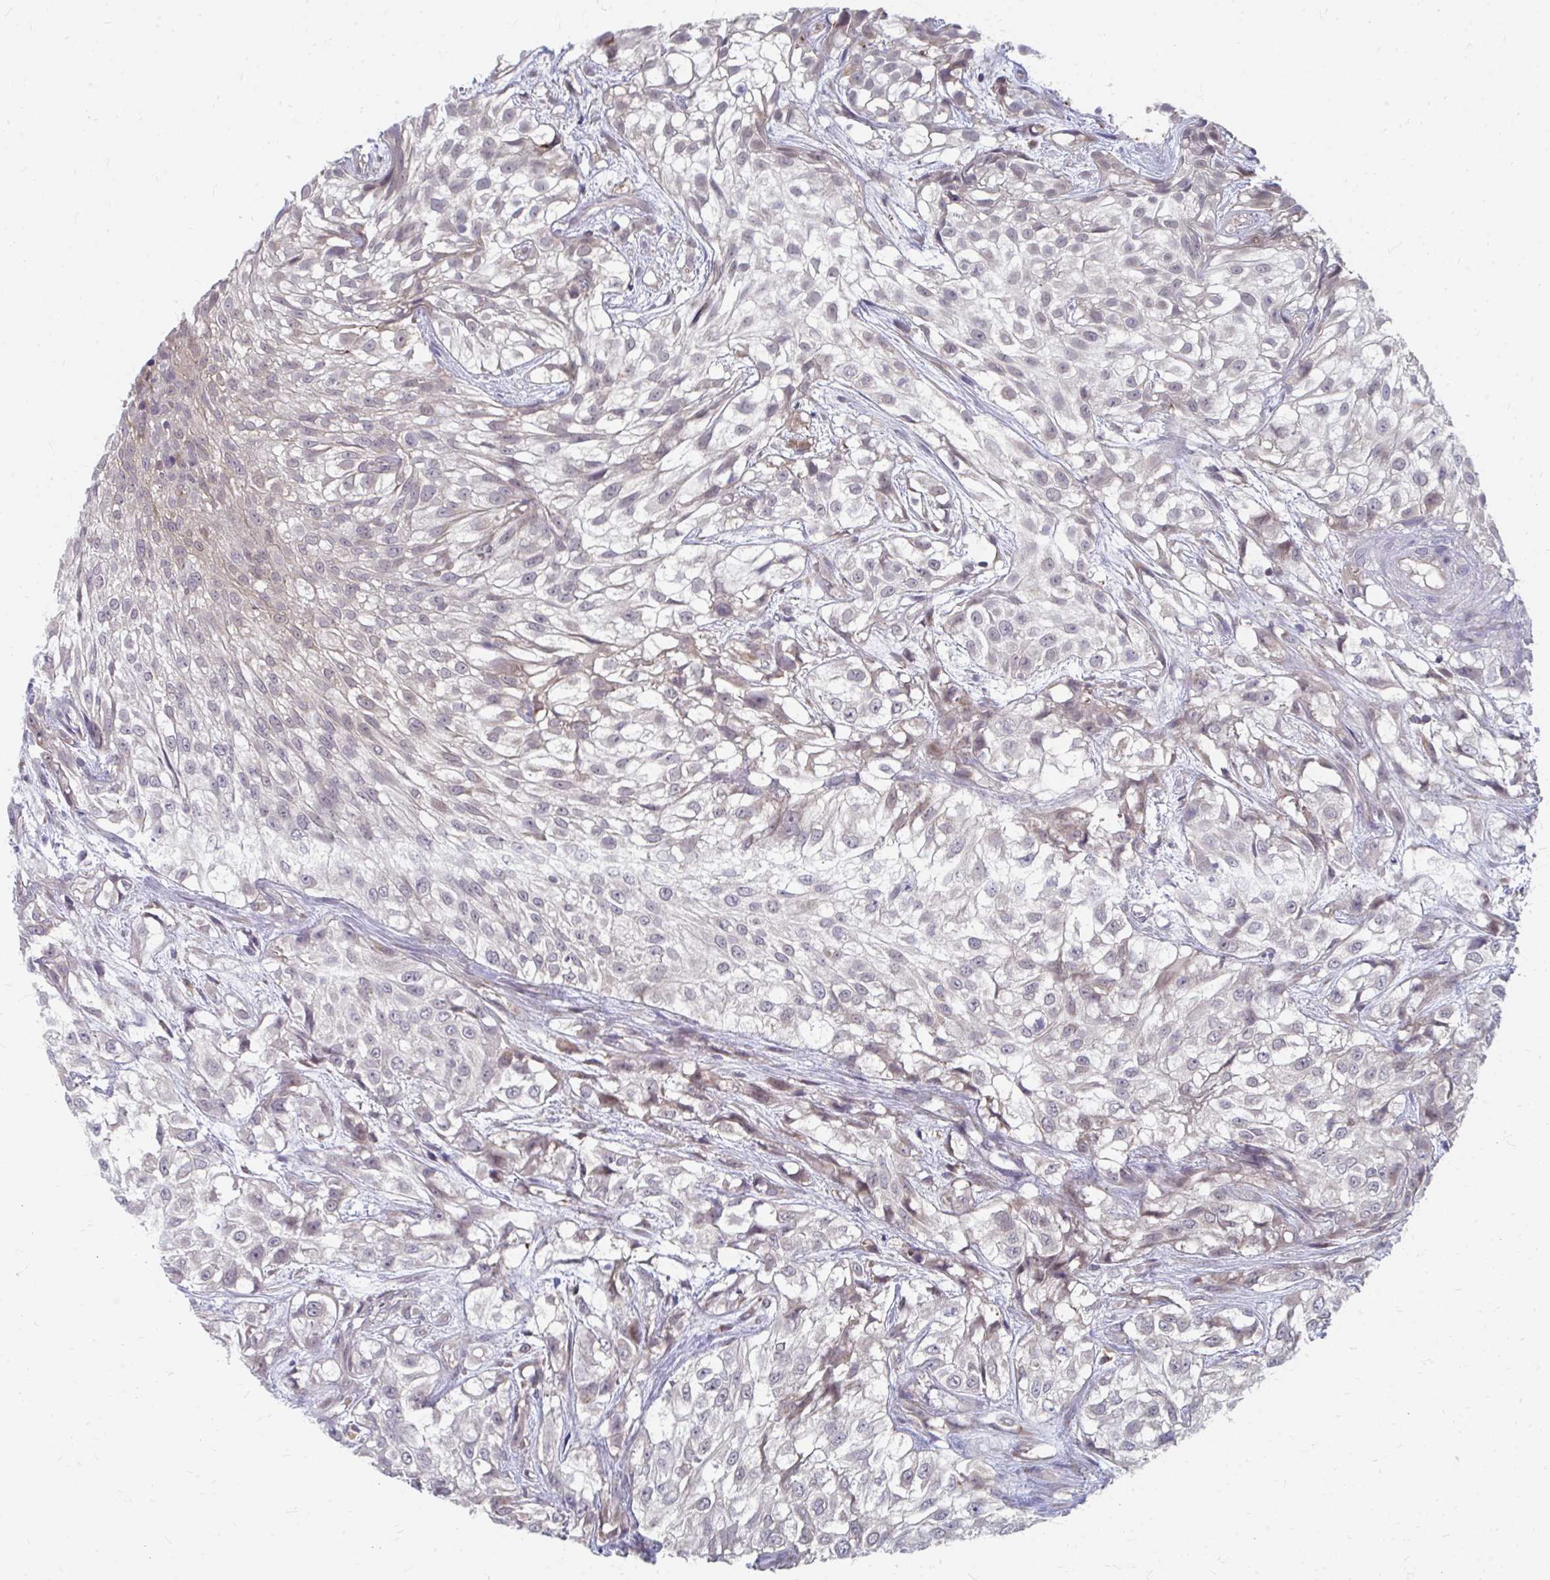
{"staining": {"intensity": "weak", "quantity": "<25%", "location": "cytoplasmic/membranous"}, "tissue": "urothelial cancer", "cell_type": "Tumor cells", "image_type": "cancer", "snomed": [{"axis": "morphology", "description": "Urothelial carcinoma, High grade"}, {"axis": "topography", "description": "Urinary bladder"}], "caption": "Urothelial carcinoma (high-grade) was stained to show a protein in brown. There is no significant positivity in tumor cells.", "gene": "PABIR3", "patient": {"sex": "male", "age": 56}}